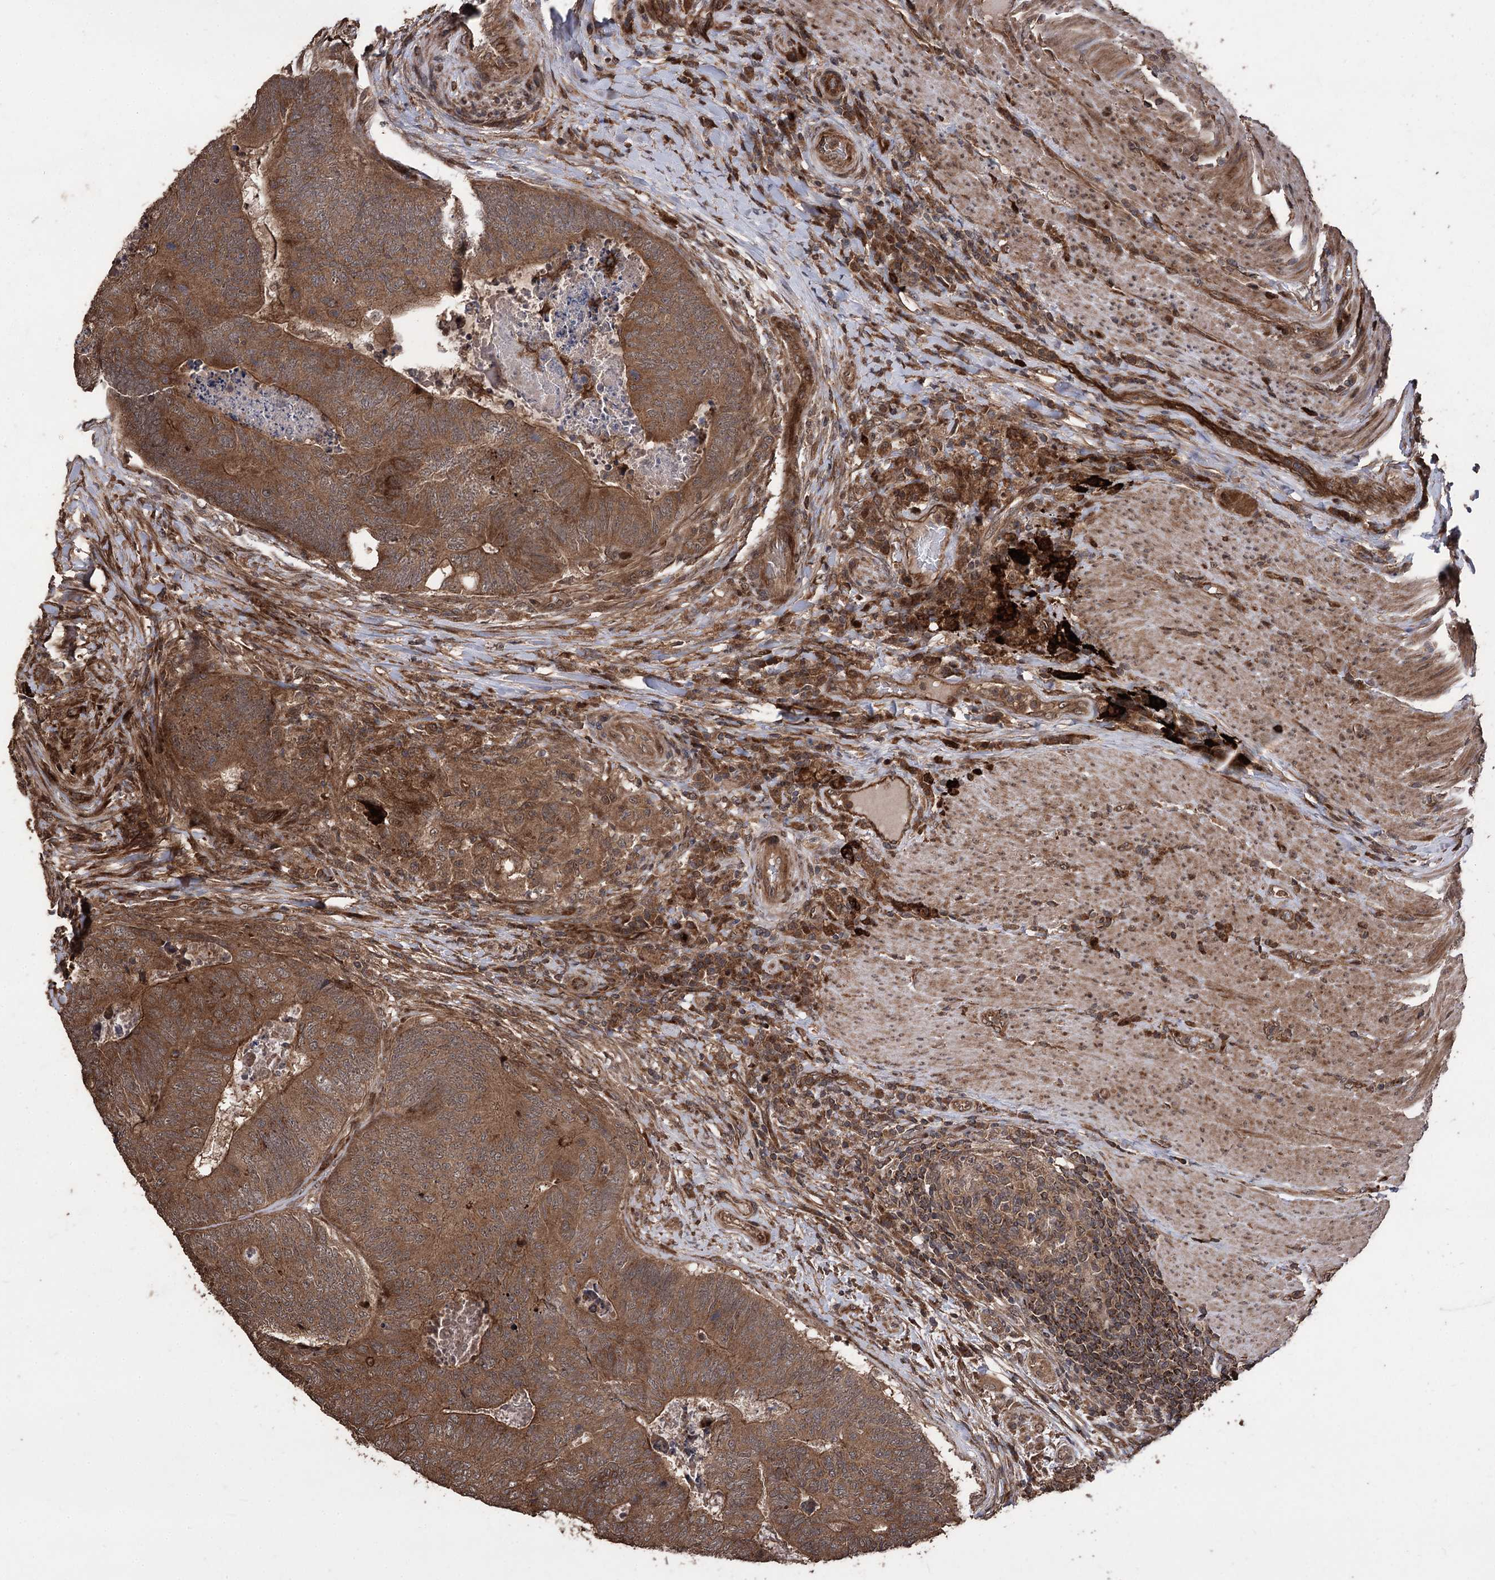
{"staining": {"intensity": "moderate", "quantity": ">75%", "location": "cytoplasmic/membranous"}, "tissue": "colorectal cancer", "cell_type": "Tumor cells", "image_type": "cancer", "snomed": [{"axis": "morphology", "description": "Adenocarcinoma, NOS"}, {"axis": "topography", "description": "Colon"}], "caption": "Brown immunohistochemical staining in human colorectal adenocarcinoma displays moderate cytoplasmic/membranous positivity in approximately >75% of tumor cells.", "gene": "RASSF3", "patient": {"sex": "female", "age": 67}}